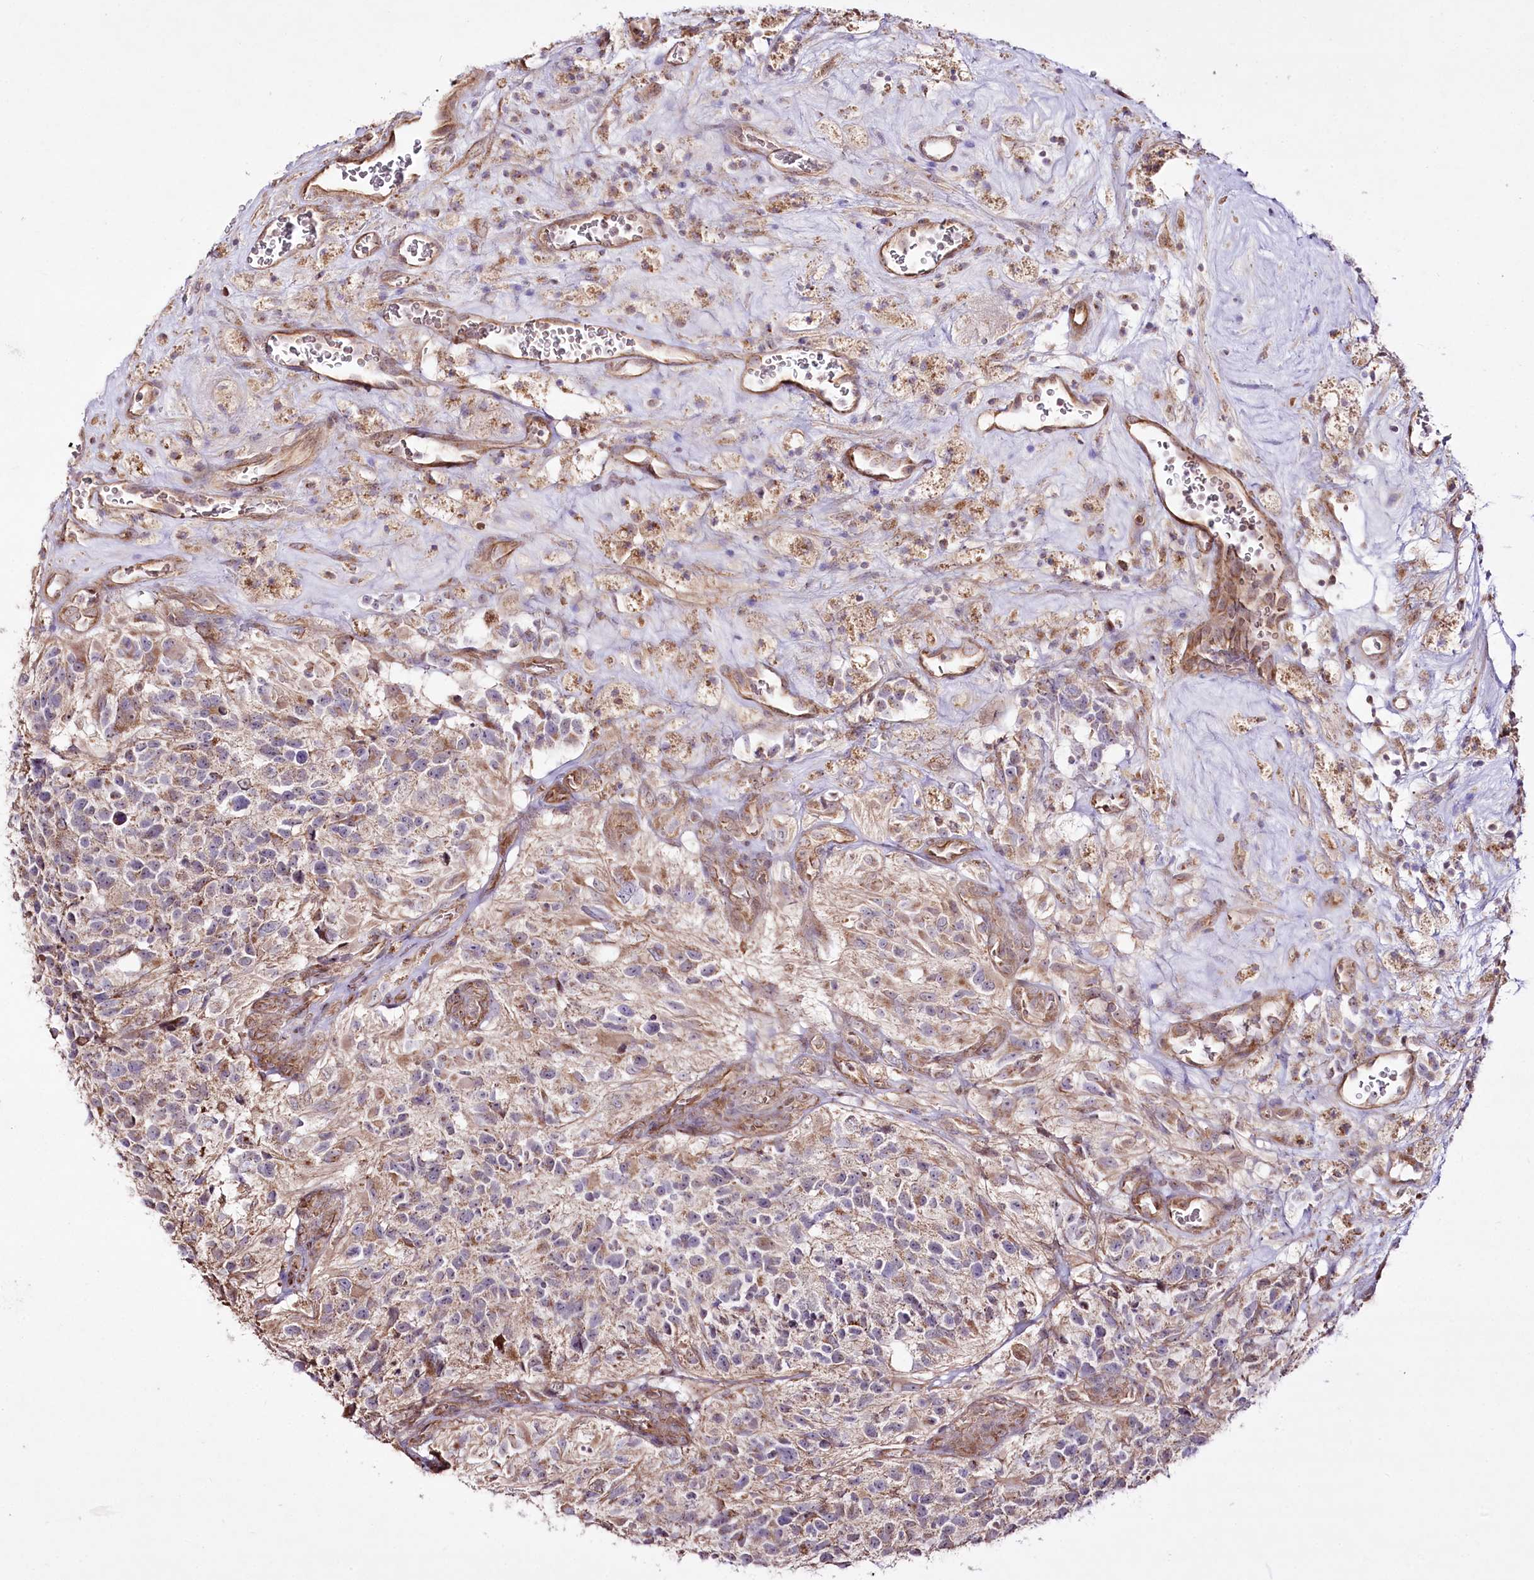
{"staining": {"intensity": "negative", "quantity": "none", "location": "none"}, "tissue": "glioma", "cell_type": "Tumor cells", "image_type": "cancer", "snomed": [{"axis": "morphology", "description": "Glioma, malignant, High grade"}, {"axis": "topography", "description": "Brain"}], "caption": "The immunohistochemistry histopathology image has no significant expression in tumor cells of glioma tissue.", "gene": "REXO2", "patient": {"sex": "male", "age": 76}}